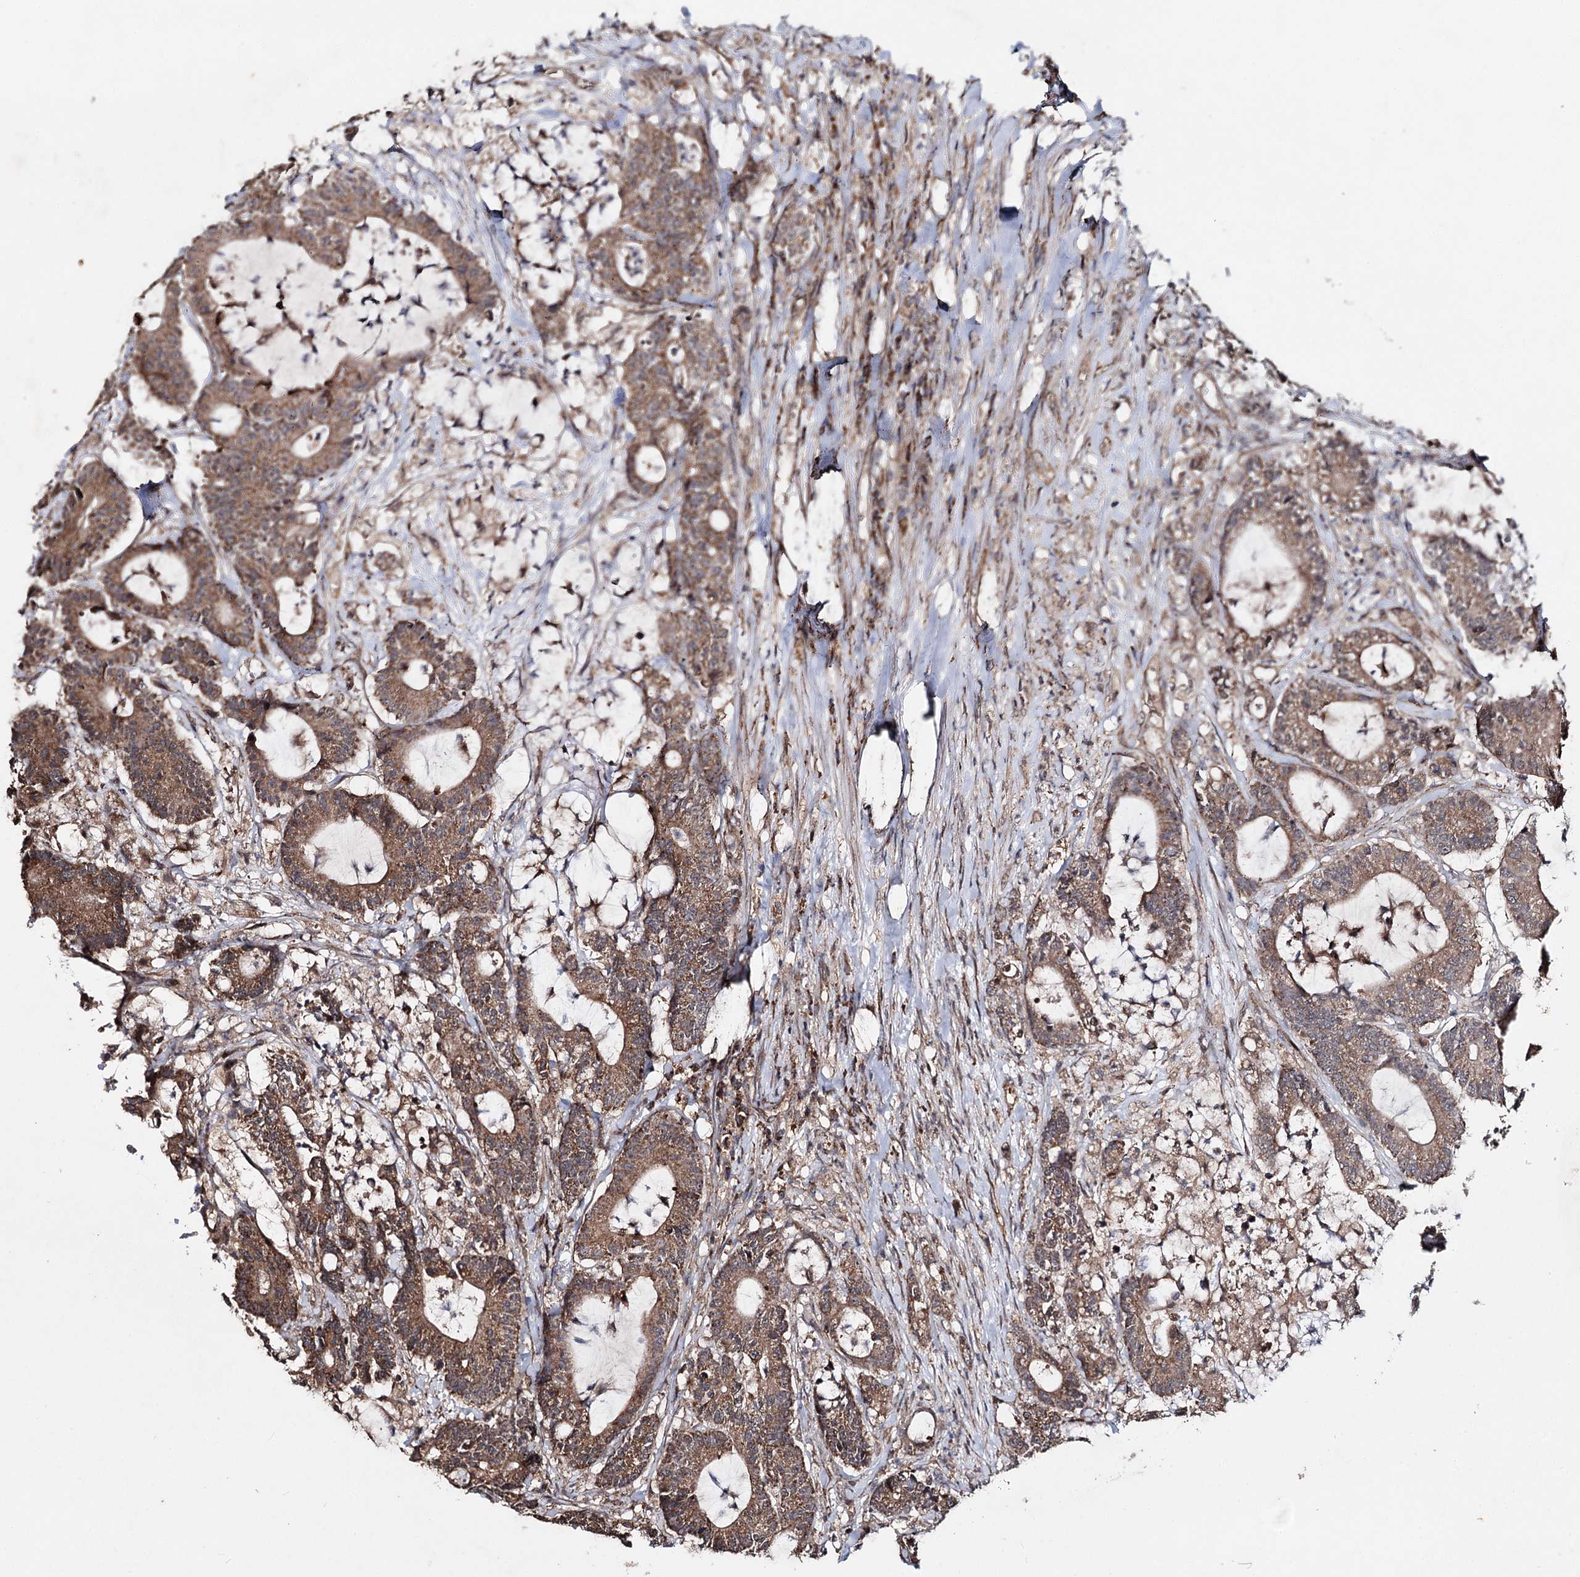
{"staining": {"intensity": "moderate", "quantity": ">75%", "location": "cytoplasmic/membranous"}, "tissue": "colorectal cancer", "cell_type": "Tumor cells", "image_type": "cancer", "snomed": [{"axis": "morphology", "description": "Adenocarcinoma, NOS"}, {"axis": "topography", "description": "Colon"}], "caption": "The image demonstrates staining of colorectal cancer, revealing moderate cytoplasmic/membranous protein expression (brown color) within tumor cells.", "gene": "MINDY3", "patient": {"sex": "female", "age": 84}}